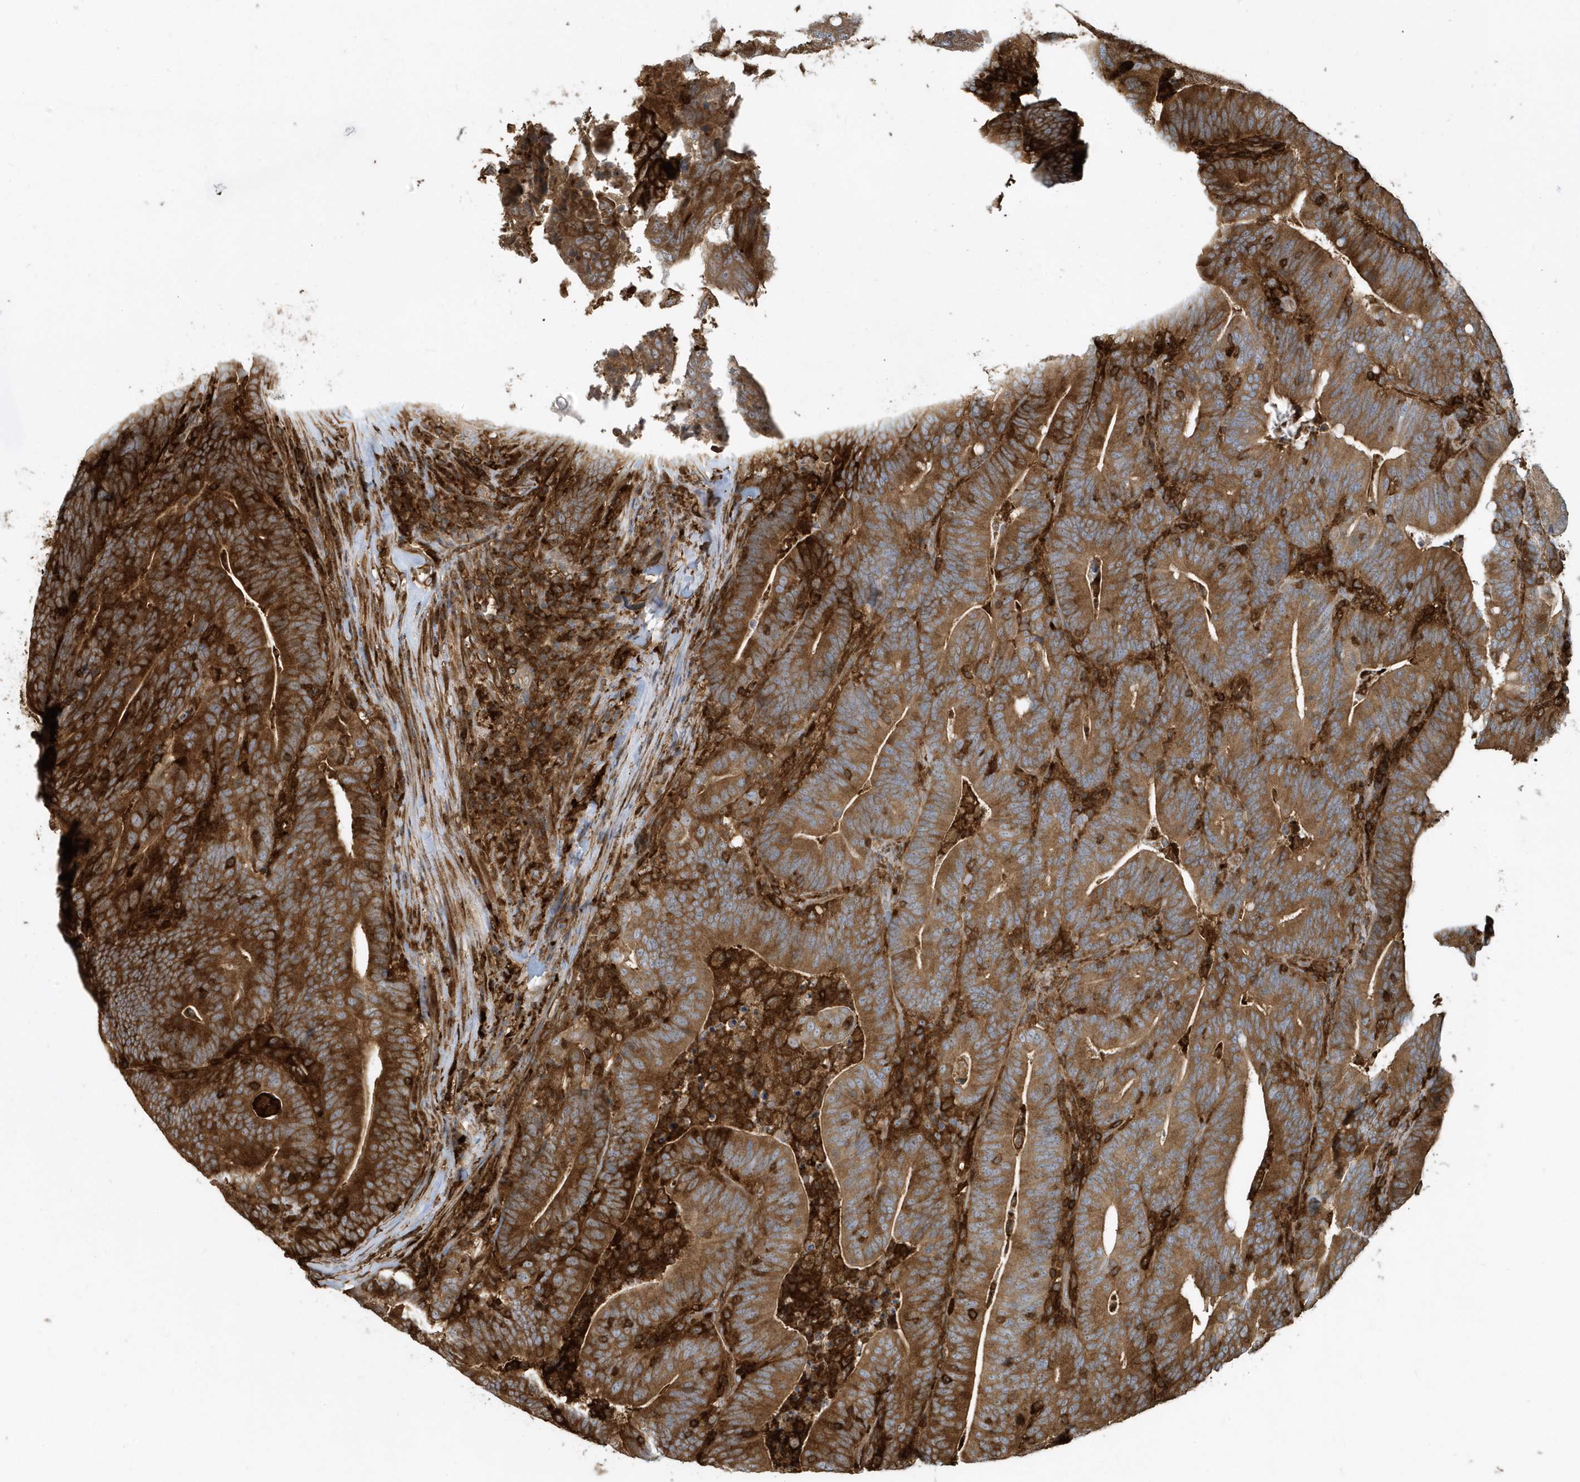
{"staining": {"intensity": "strong", "quantity": ">75%", "location": "cytoplasmic/membranous"}, "tissue": "colorectal cancer", "cell_type": "Tumor cells", "image_type": "cancer", "snomed": [{"axis": "morphology", "description": "Adenocarcinoma, NOS"}, {"axis": "topography", "description": "Colon"}], "caption": "Protein staining of colorectal cancer (adenocarcinoma) tissue reveals strong cytoplasmic/membranous expression in about >75% of tumor cells.", "gene": "CLCN6", "patient": {"sex": "female", "age": 67}}